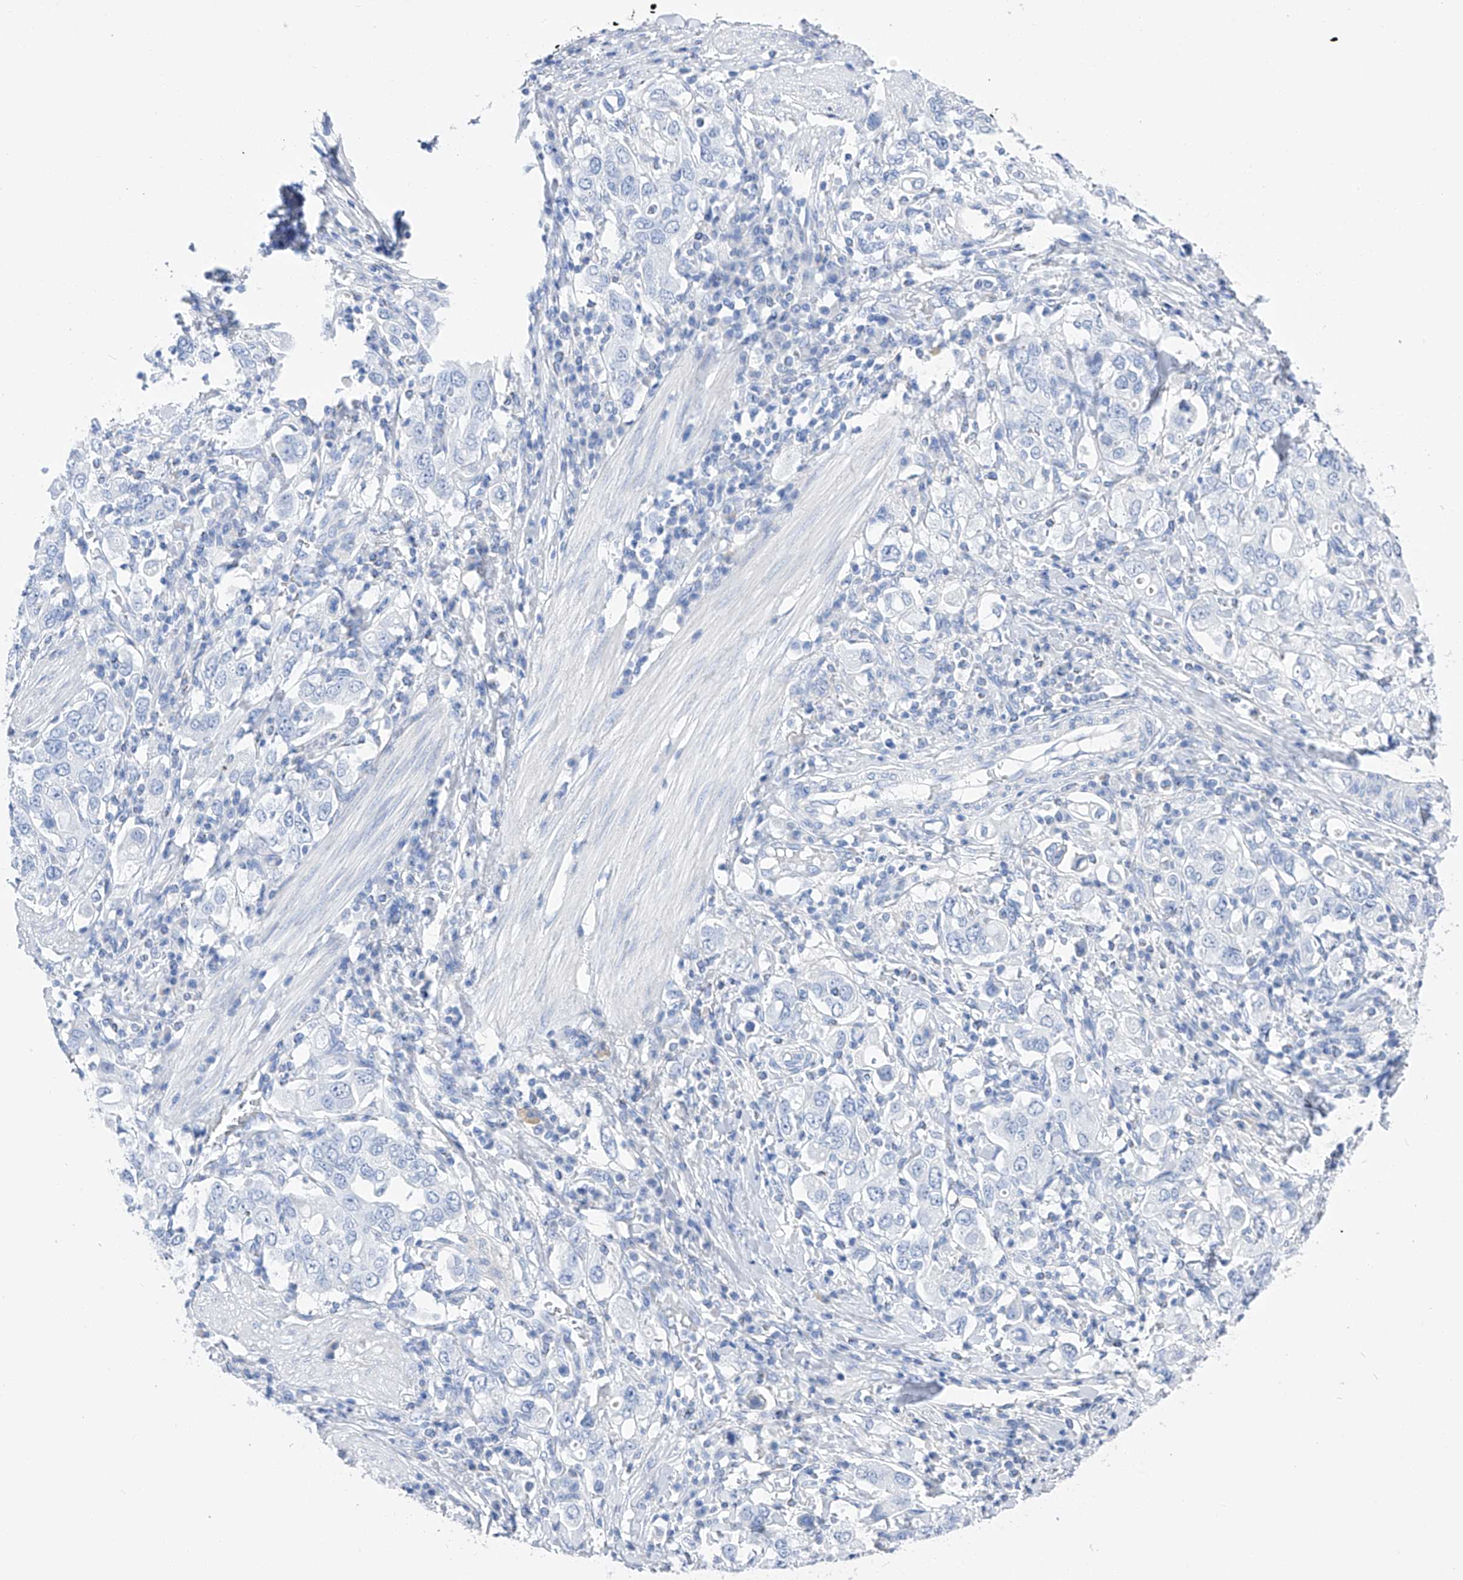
{"staining": {"intensity": "negative", "quantity": "none", "location": "none"}, "tissue": "stomach cancer", "cell_type": "Tumor cells", "image_type": "cancer", "snomed": [{"axis": "morphology", "description": "Adenocarcinoma, NOS"}, {"axis": "topography", "description": "Stomach, upper"}], "caption": "Tumor cells show no significant protein staining in adenocarcinoma (stomach).", "gene": "FLG", "patient": {"sex": "male", "age": 62}}